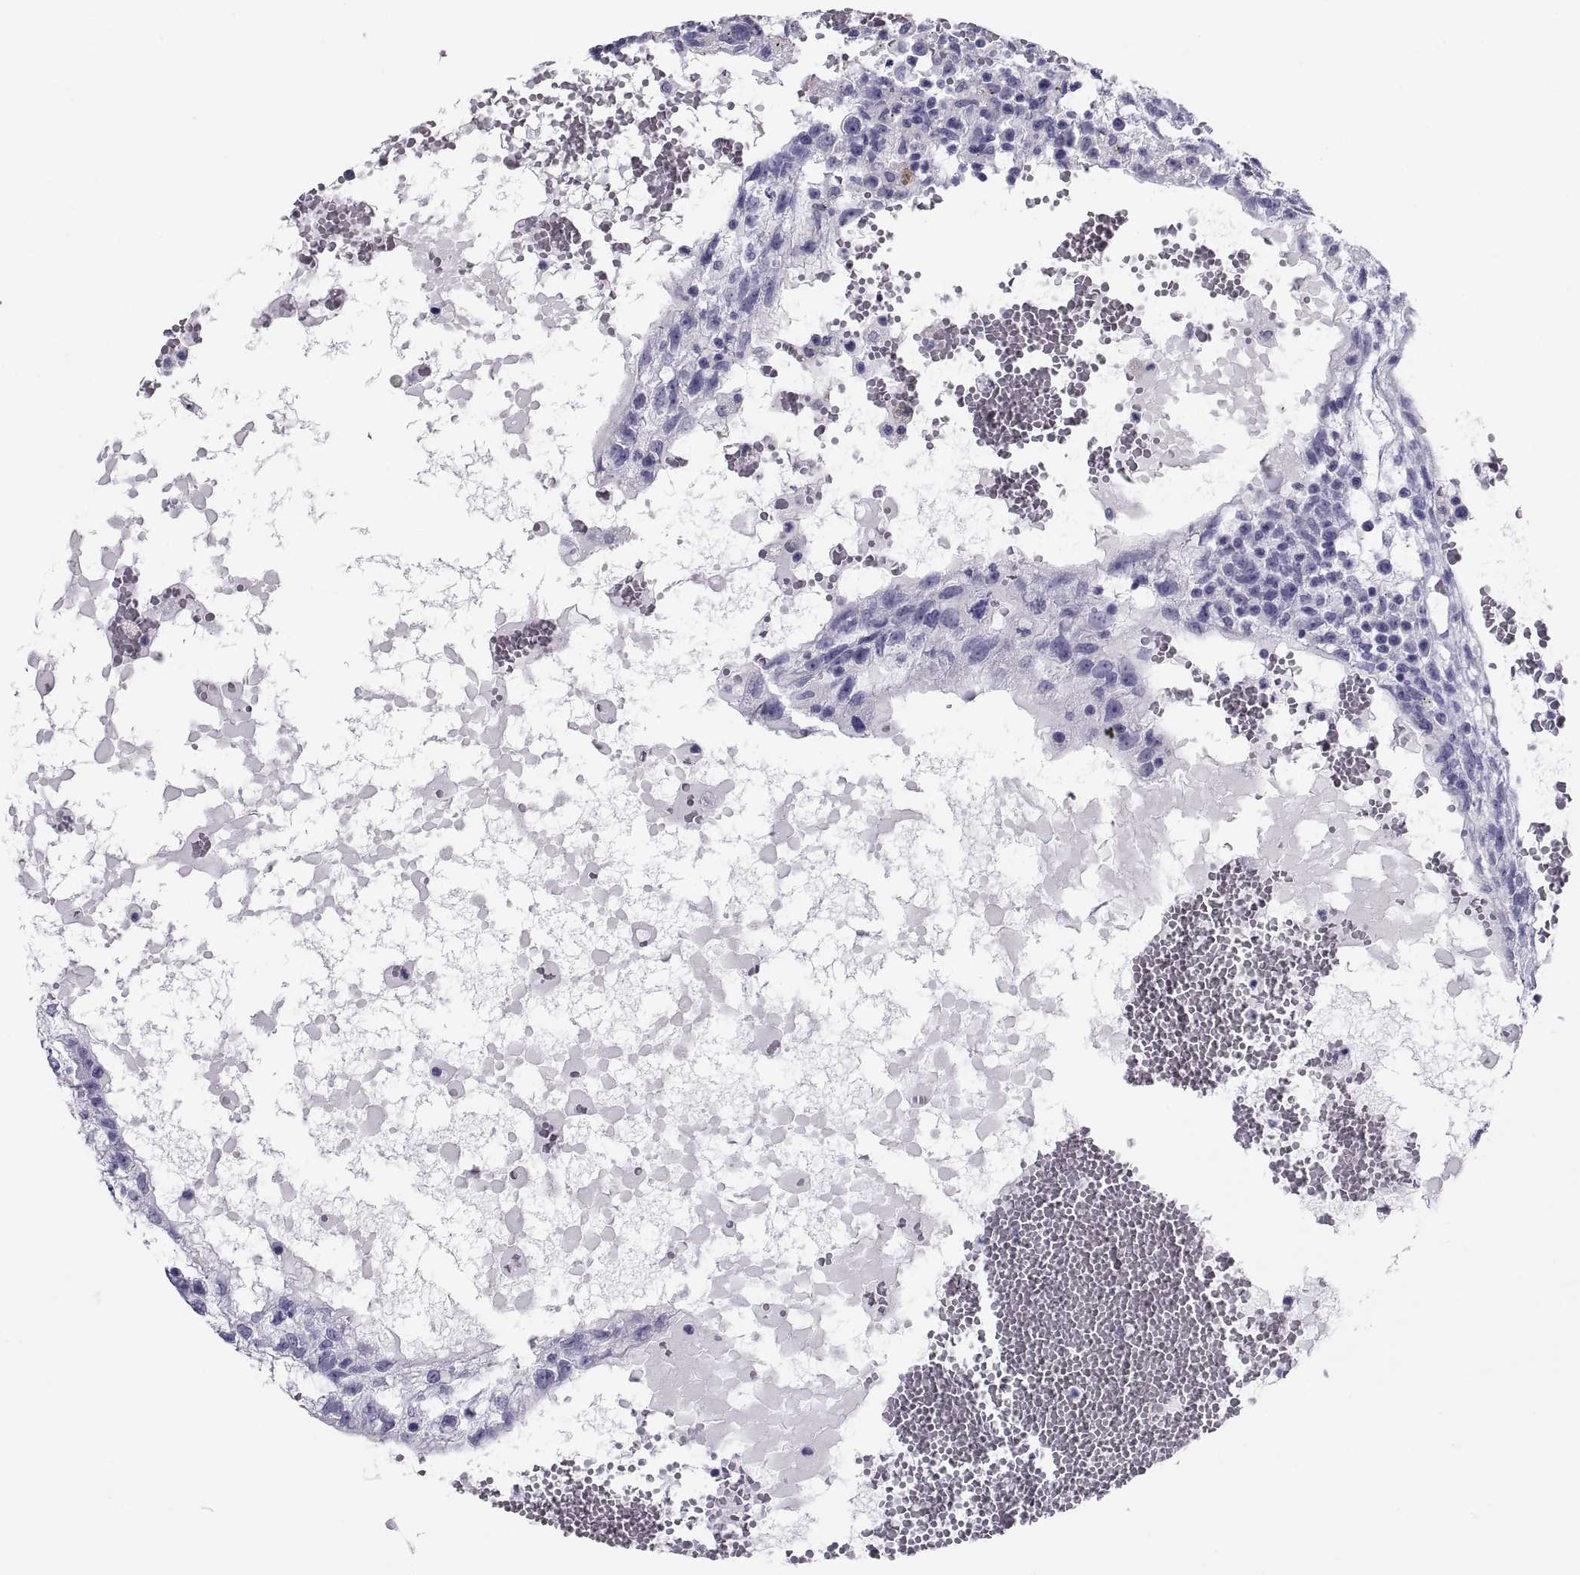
{"staining": {"intensity": "negative", "quantity": "none", "location": "none"}, "tissue": "testis cancer", "cell_type": "Tumor cells", "image_type": "cancer", "snomed": [{"axis": "morphology", "description": "Normal tissue, NOS"}, {"axis": "morphology", "description": "Carcinoma, Embryonal, NOS"}, {"axis": "topography", "description": "Testis"}, {"axis": "topography", "description": "Epididymis"}], "caption": "Embryonal carcinoma (testis) stained for a protein using immunohistochemistry demonstrates no expression tumor cells.", "gene": "DEFB129", "patient": {"sex": "male", "age": 32}}